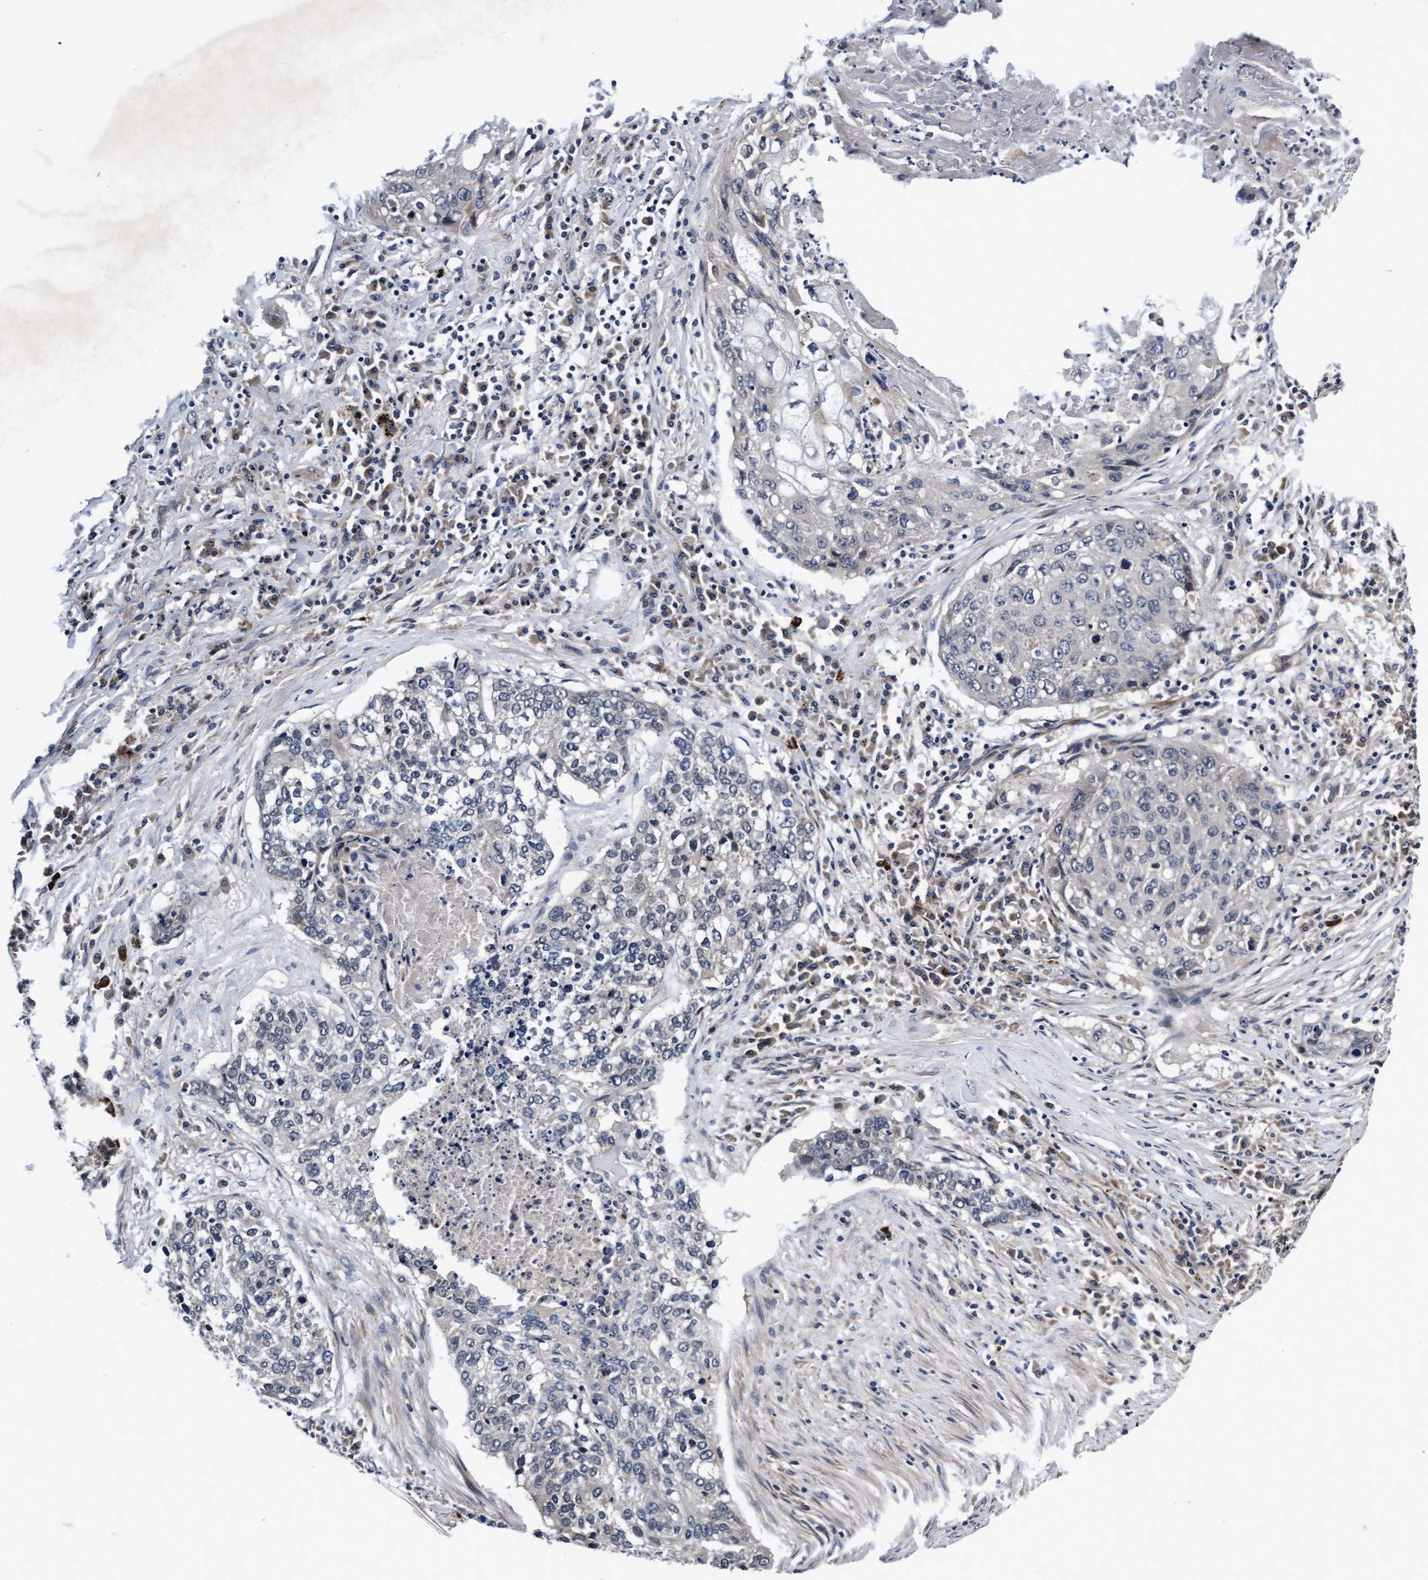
{"staining": {"intensity": "negative", "quantity": "none", "location": "none"}, "tissue": "lung cancer", "cell_type": "Tumor cells", "image_type": "cancer", "snomed": [{"axis": "morphology", "description": "Squamous cell carcinoma, NOS"}, {"axis": "topography", "description": "Lung"}], "caption": "Lung cancer stained for a protein using immunohistochemistry (IHC) demonstrates no expression tumor cells.", "gene": "EFCAB13", "patient": {"sex": "female", "age": 63}}